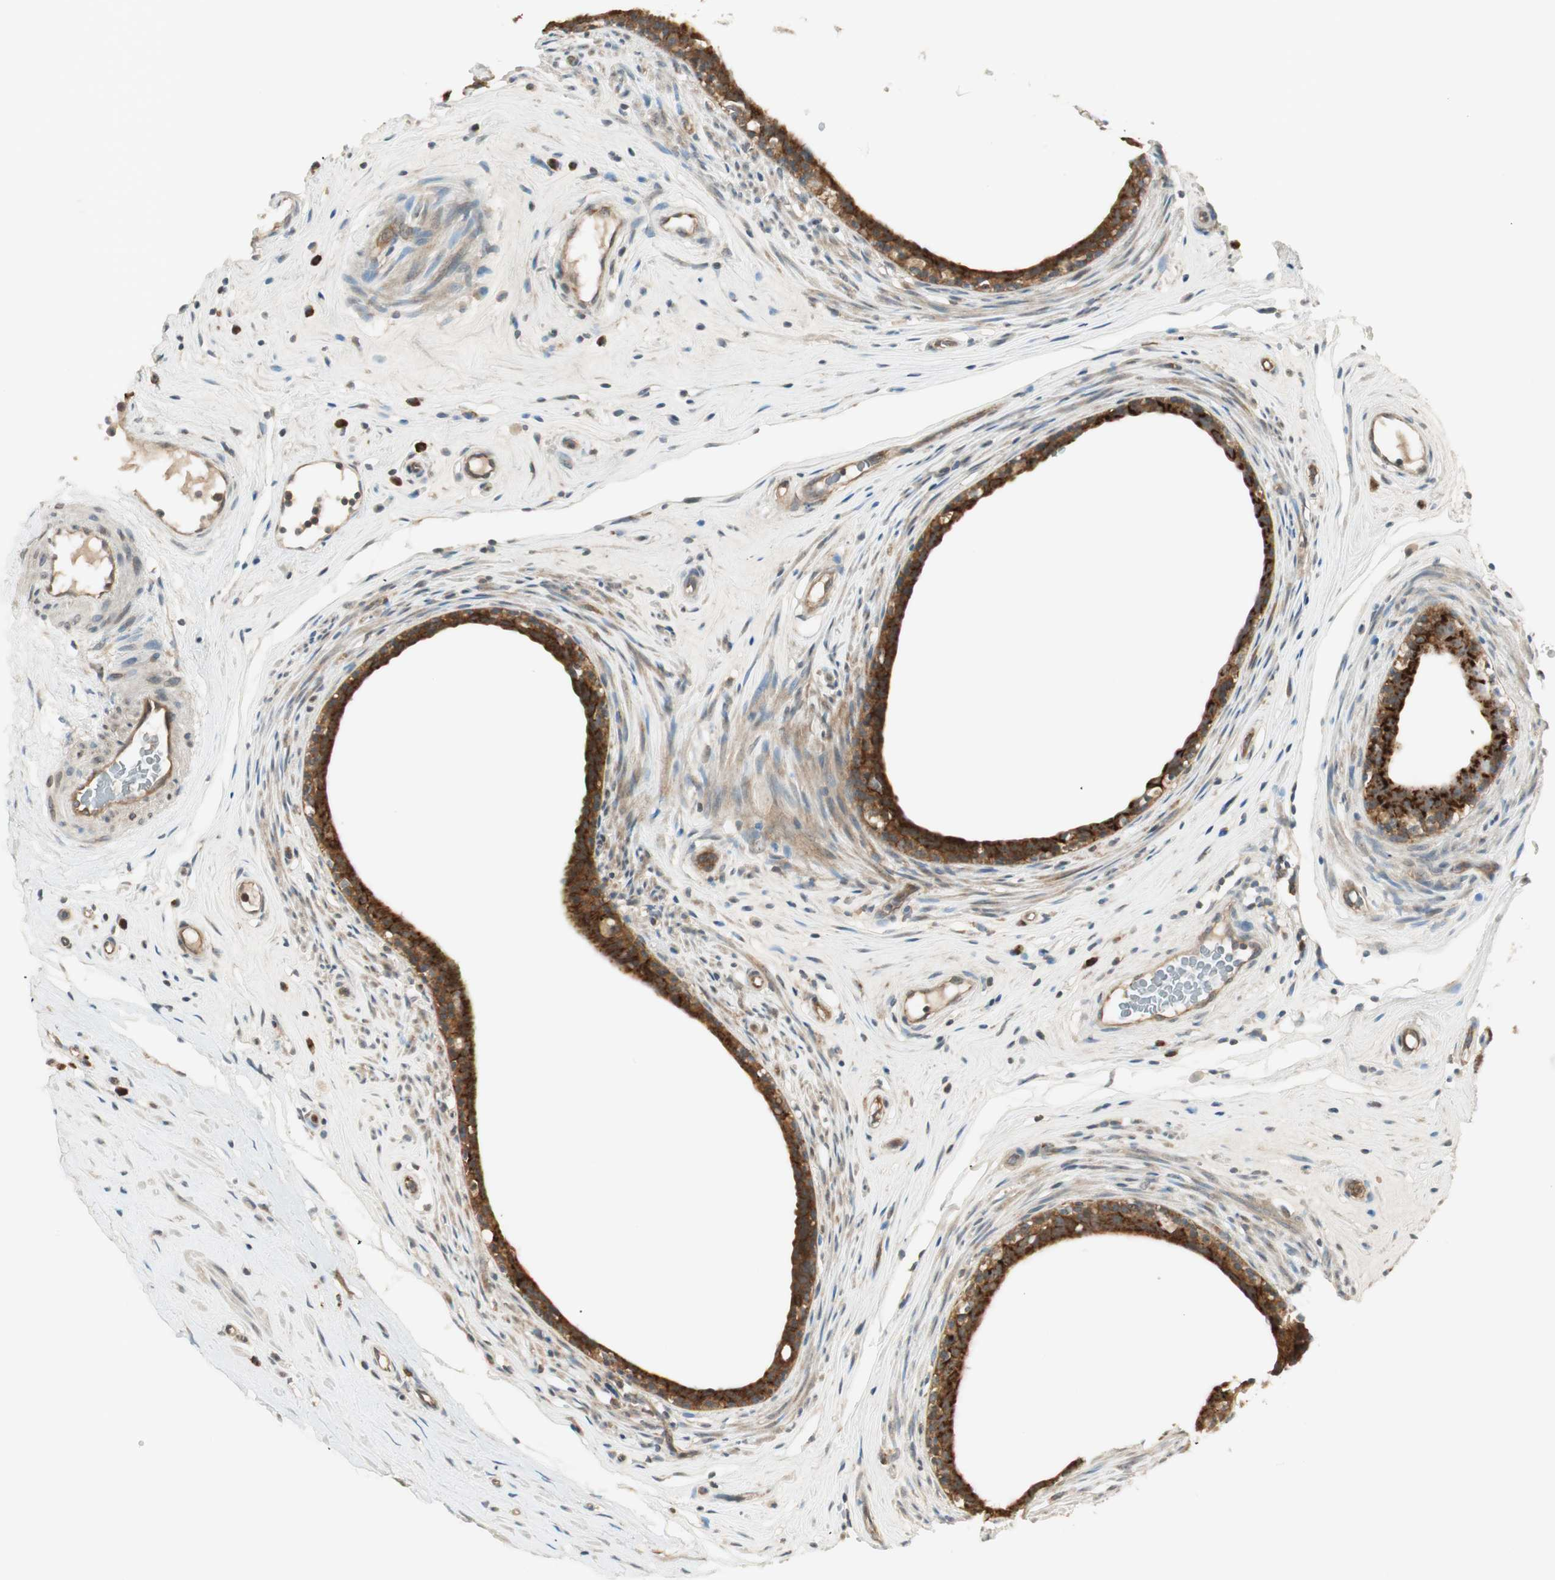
{"staining": {"intensity": "strong", "quantity": ">75%", "location": "cytoplasmic/membranous"}, "tissue": "epididymis", "cell_type": "Glandular cells", "image_type": "normal", "snomed": [{"axis": "morphology", "description": "Normal tissue, NOS"}, {"axis": "morphology", "description": "Inflammation, NOS"}, {"axis": "topography", "description": "Epididymis"}], "caption": "DAB immunohistochemical staining of normal epididymis displays strong cytoplasmic/membranous protein positivity in approximately >75% of glandular cells. Immunohistochemistry (ihc) stains the protein of interest in brown and the nuclei are stained blue.", "gene": "IPO5", "patient": {"sex": "male", "age": 84}}